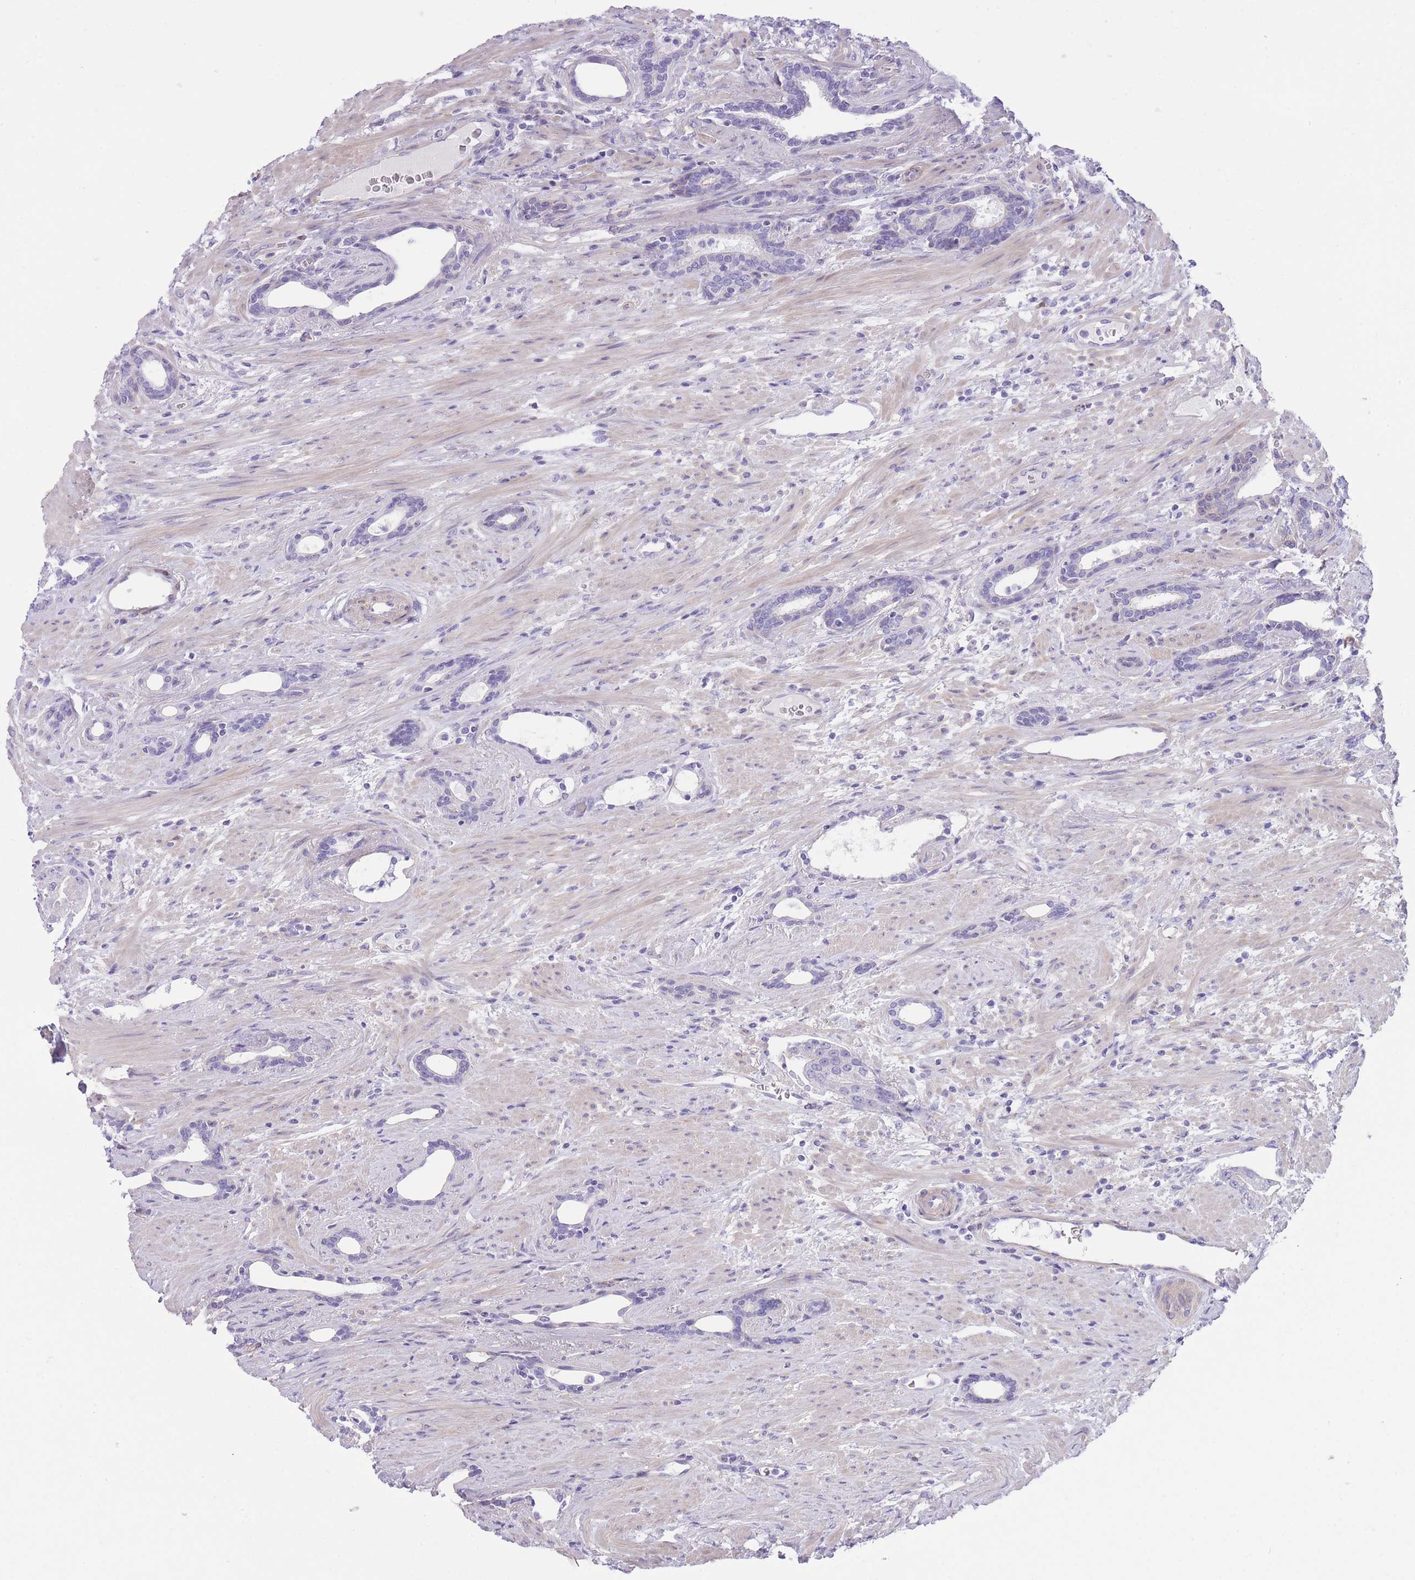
{"staining": {"intensity": "negative", "quantity": "none", "location": "none"}, "tissue": "prostate cancer", "cell_type": "Tumor cells", "image_type": "cancer", "snomed": [{"axis": "morphology", "description": "Adenocarcinoma, High grade"}, {"axis": "topography", "description": "Prostate"}], "caption": "Immunohistochemistry (IHC) of human prostate cancer (adenocarcinoma (high-grade)) displays no staining in tumor cells.", "gene": "OR11H12", "patient": {"sex": "male", "age": 69}}